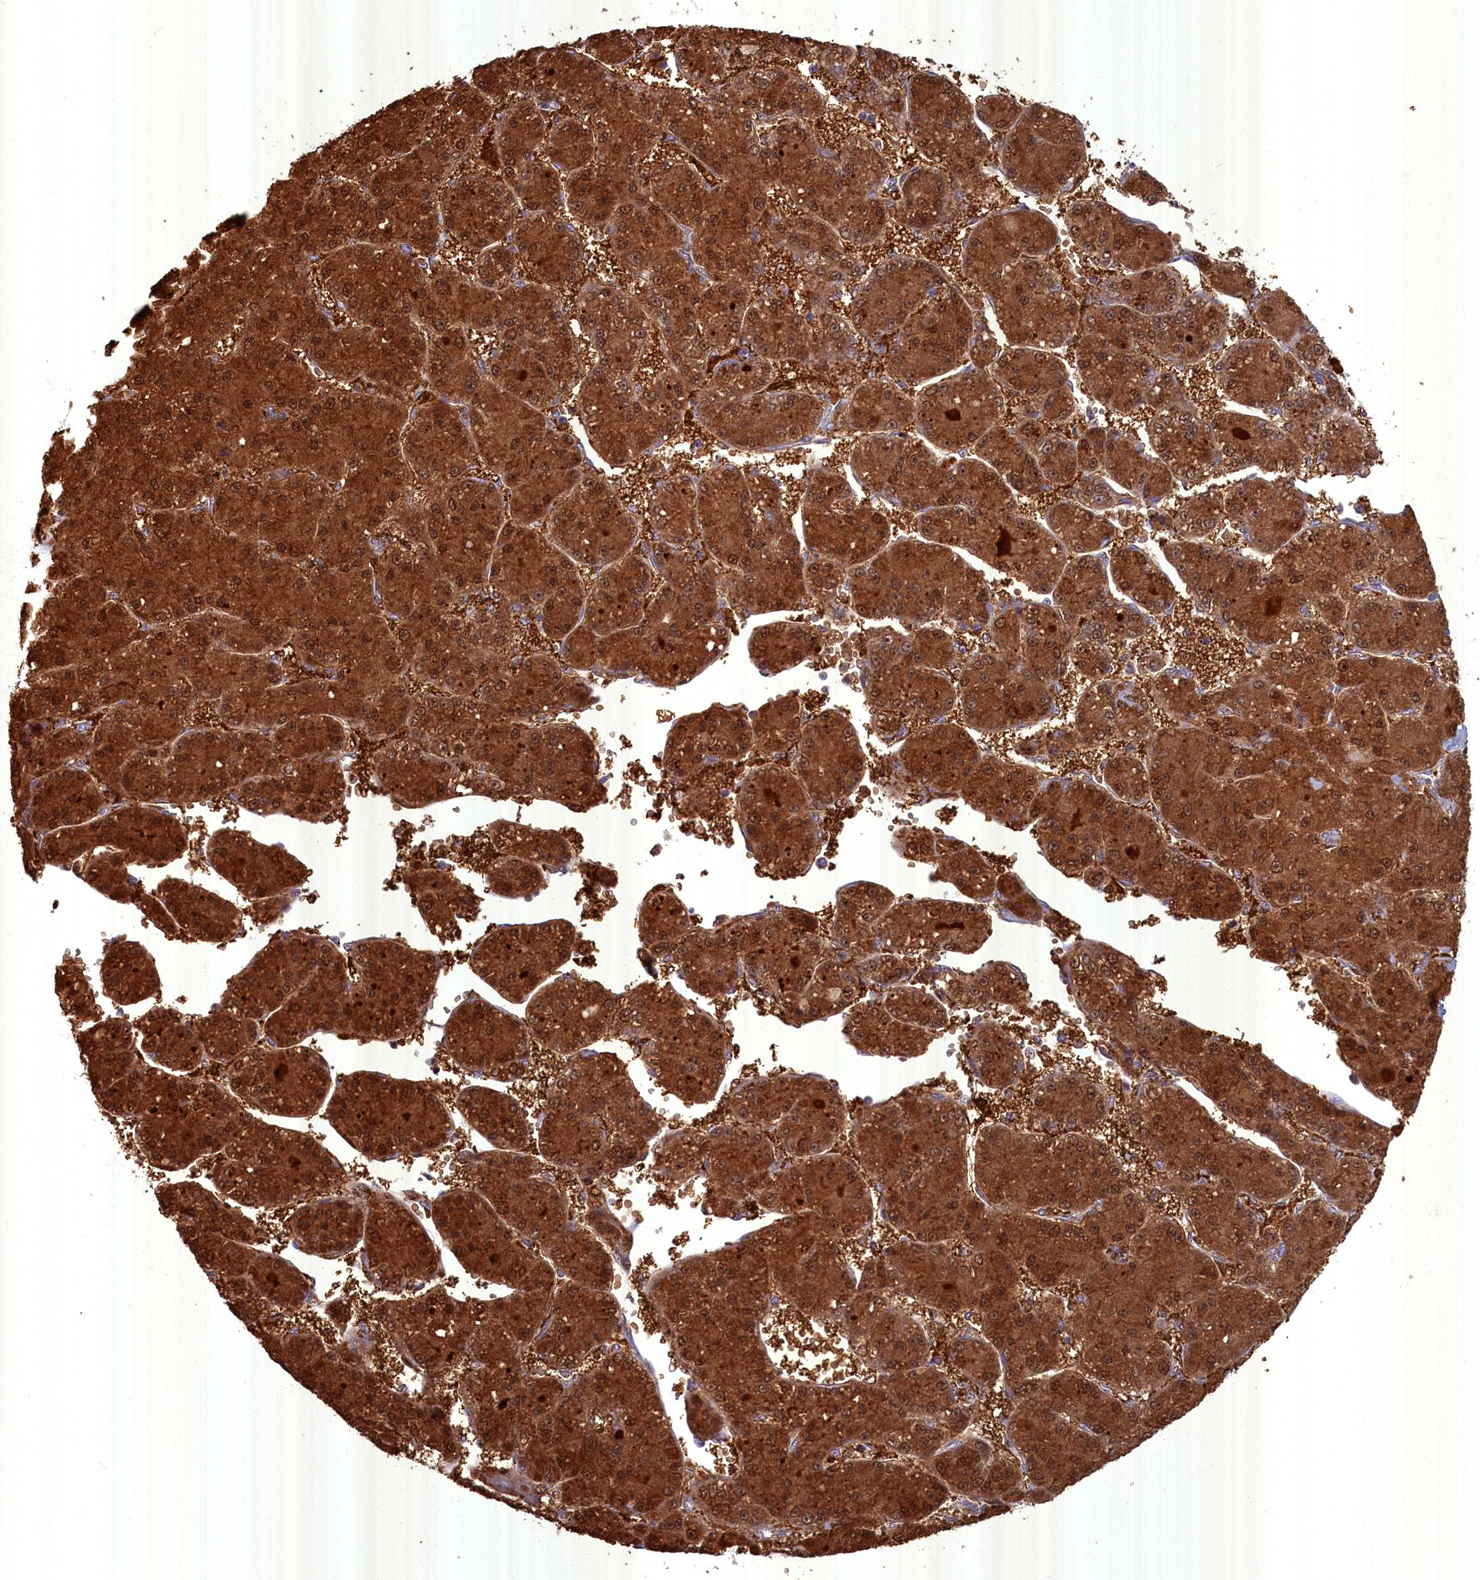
{"staining": {"intensity": "strong", "quantity": ">75%", "location": "cytoplasmic/membranous,nuclear"}, "tissue": "liver cancer", "cell_type": "Tumor cells", "image_type": "cancer", "snomed": [{"axis": "morphology", "description": "Carcinoma, Hepatocellular, NOS"}, {"axis": "topography", "description": "Liver"}], "caption": "Liver cancer stained with a brown dye displays strong cytoplasmic/membranous and nuclear positive staining in about >75% of tumor cells.", "gene": "BLVRB", "patient": {"sex": "male", "age": 67}}